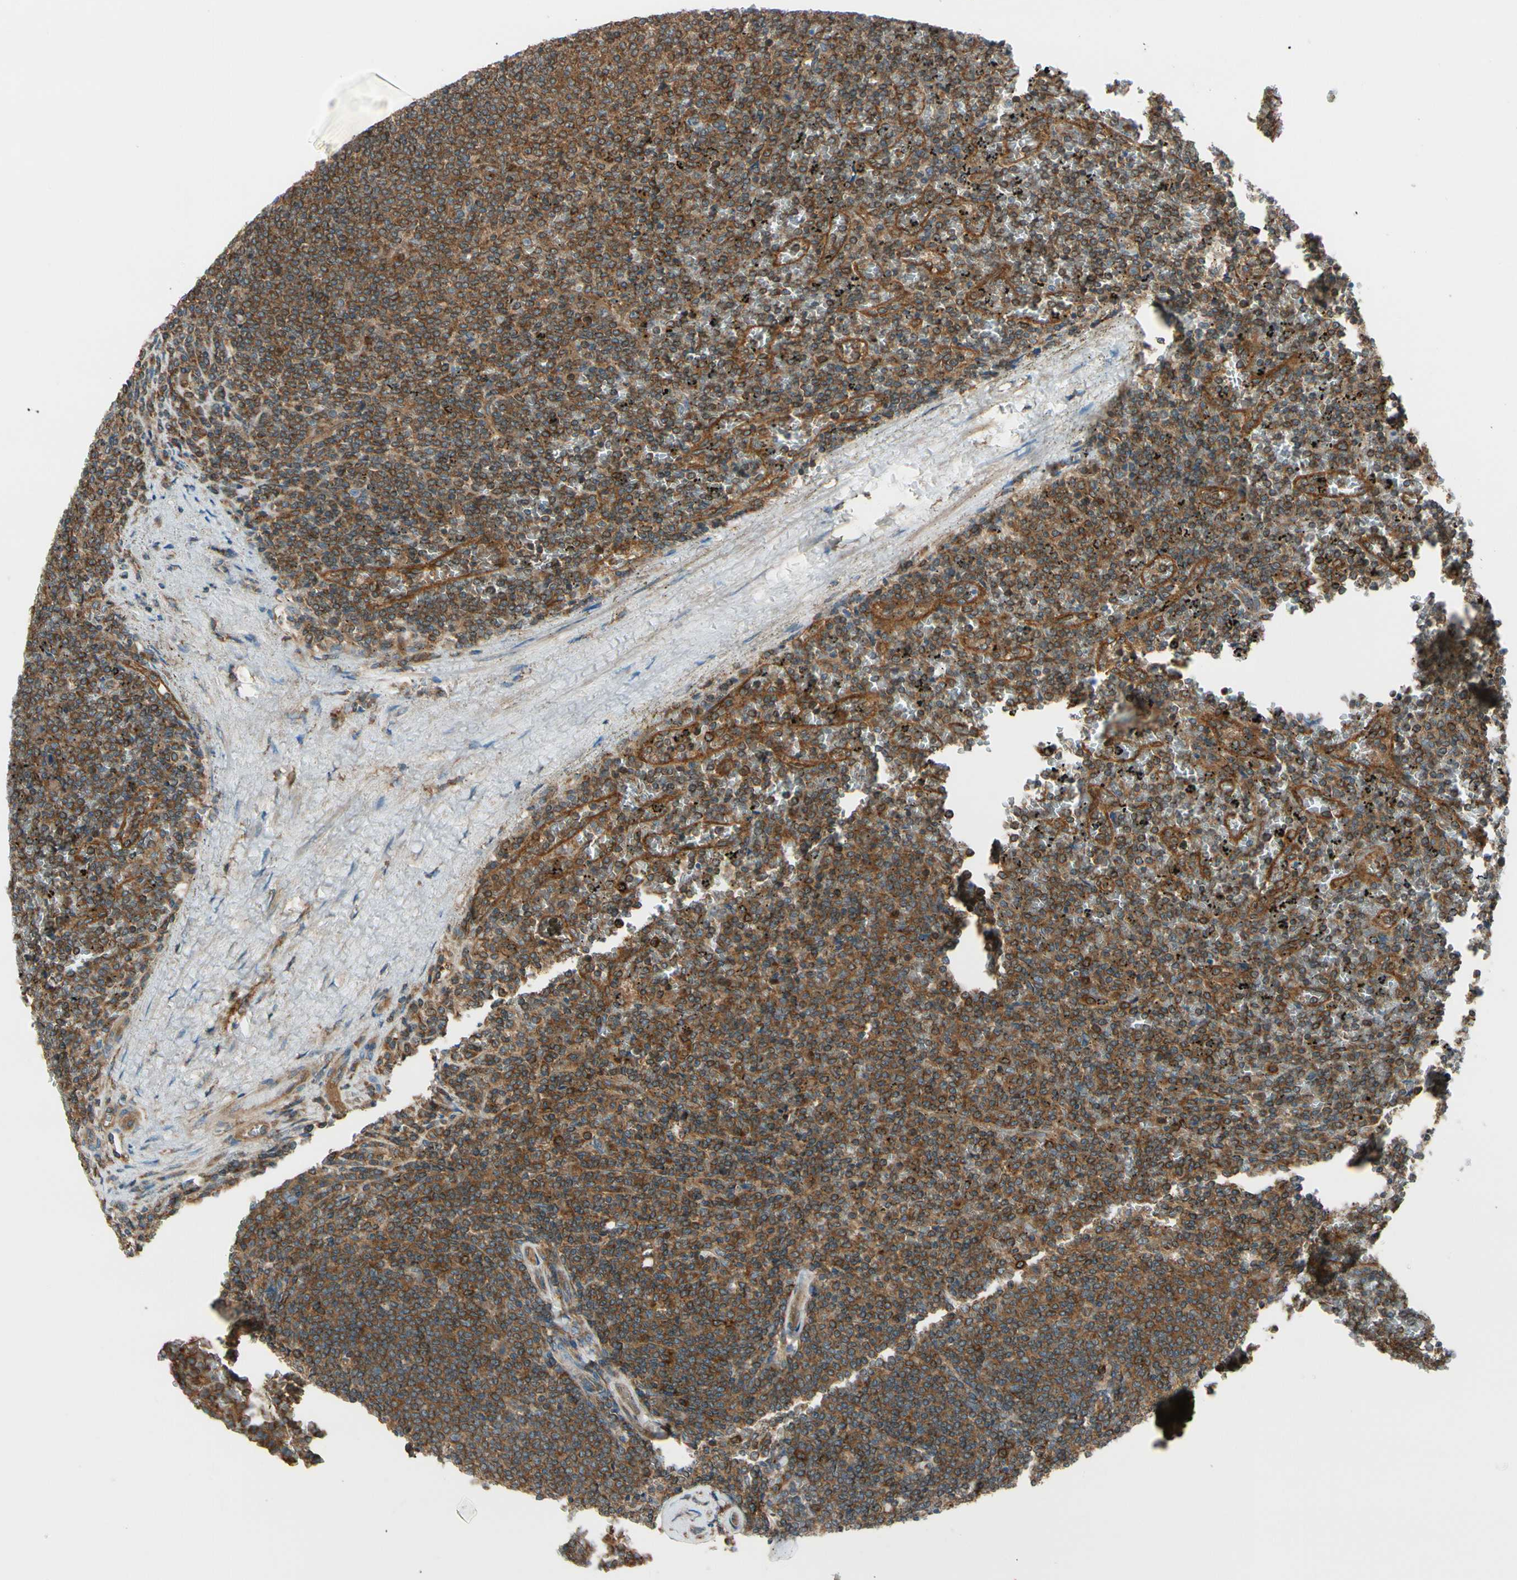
{"staining": {"intensity": "moderate", "quantity": ">75%", "location": "cytoplasmic/membranous"}, "tissue": "lymphoma", "cell_type": "Tumor cells", "image_type": "cancer", "snomed": [{"axis": "morphology", "description": "Malignant lymphoma, non-Hodgkin's type, Low grade"}, {"axis": "topography", "description": "Spleen"}], "caption": "Protein expression analysis of human lymphoma reveals moderate cytoplasmic/membranous staining in approximately >75% of tumor cells.", "gene": "EPS15", "patient": {"sex": "female", "age": 77}}